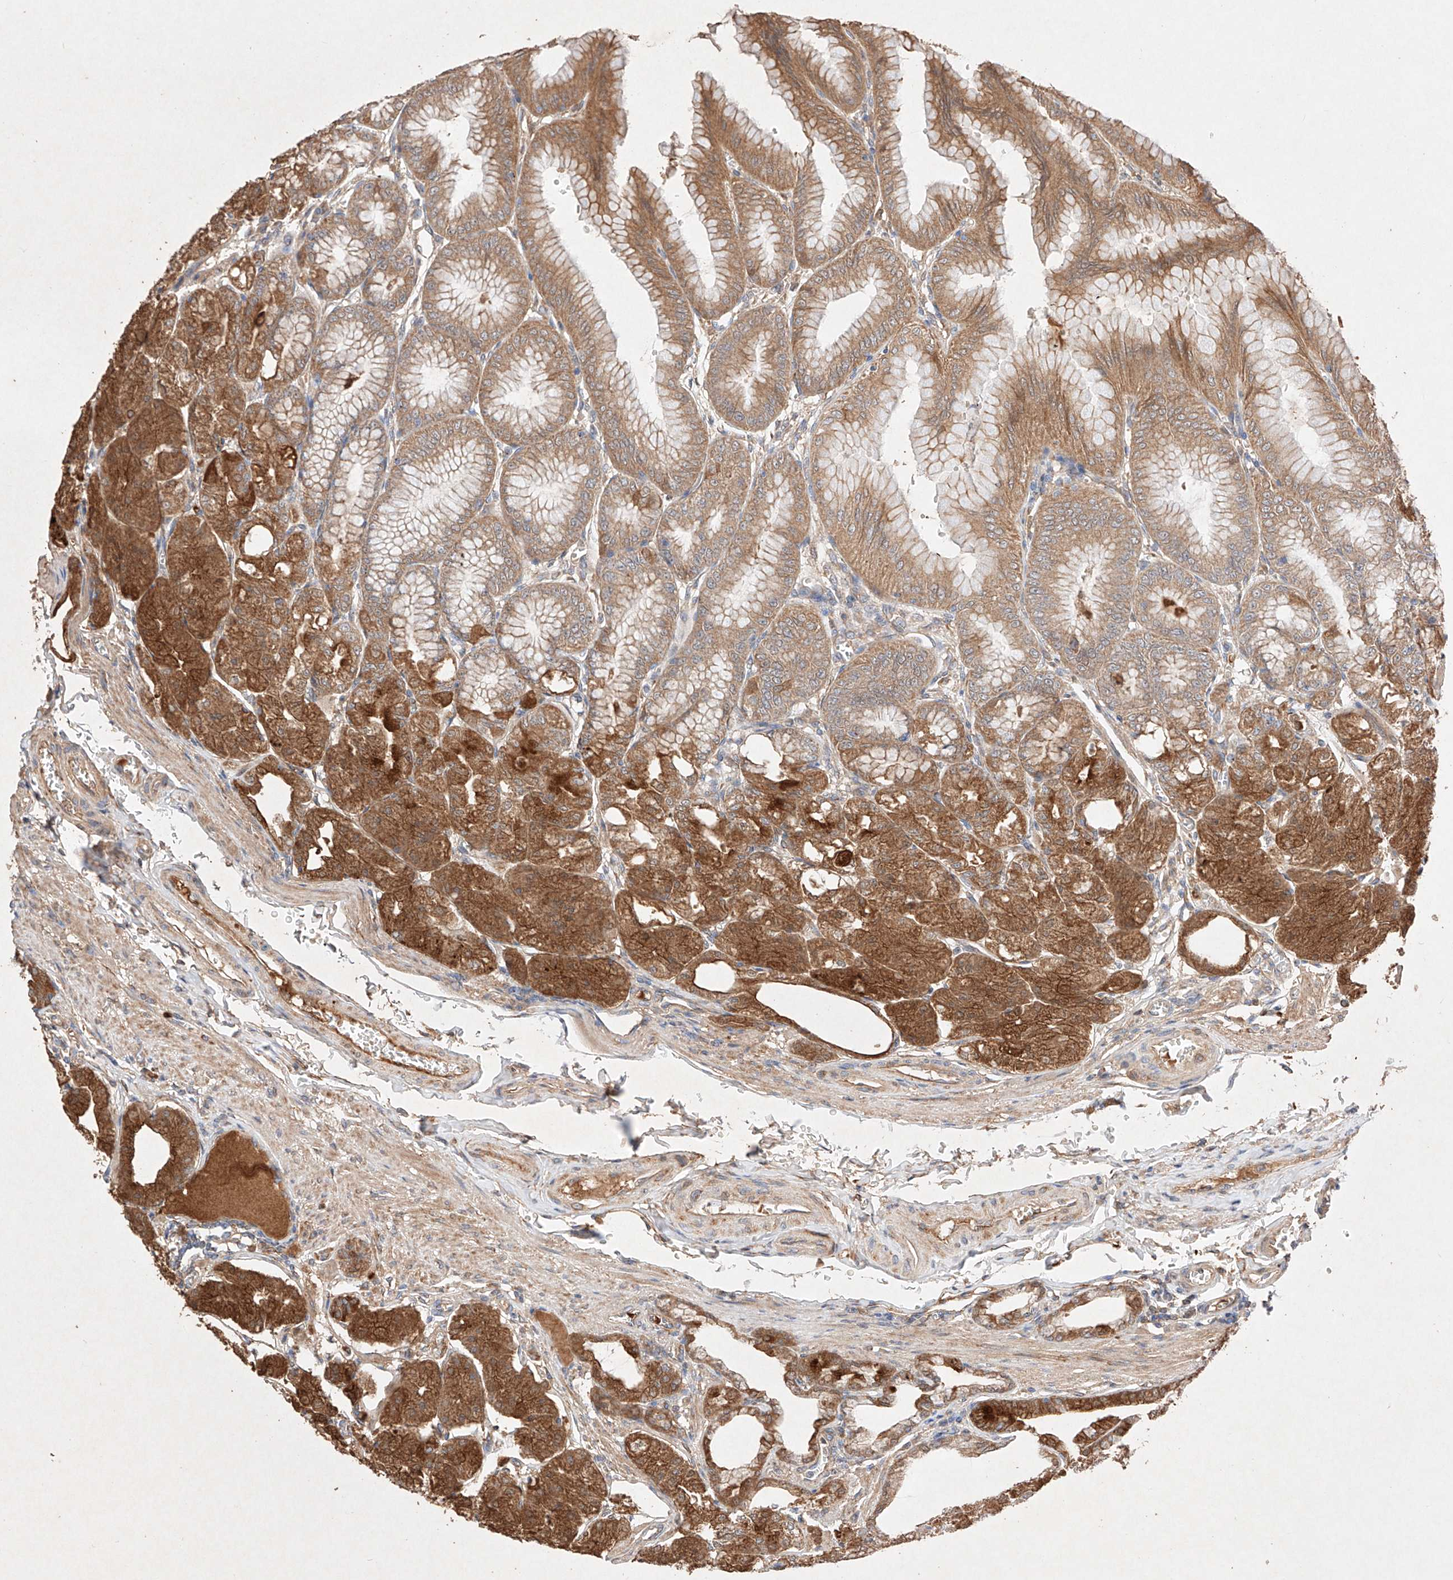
{"staining": {"intensity": "strong", "quantity": "25%-75%", "location": "cytoplasmic/membranous"}, "tissue": "stomach", "cell_type": "Glandular cells", "image_type": "normal", "snomed": [{"axis": "morphology", "description": "Normal tissue, NOS"}, {"axis": "topography", "description": "Stomach, lower"}], "caption": "The image shows staining of benign stomach, revealing strong cytoplasmic/membranous protein staining (brown color) within glandular cells. (DAB = brown stain, brightfield microscopy at high magnification).", "gene": "C6orf62", "patient": {"sex": "male", "age": 71}}